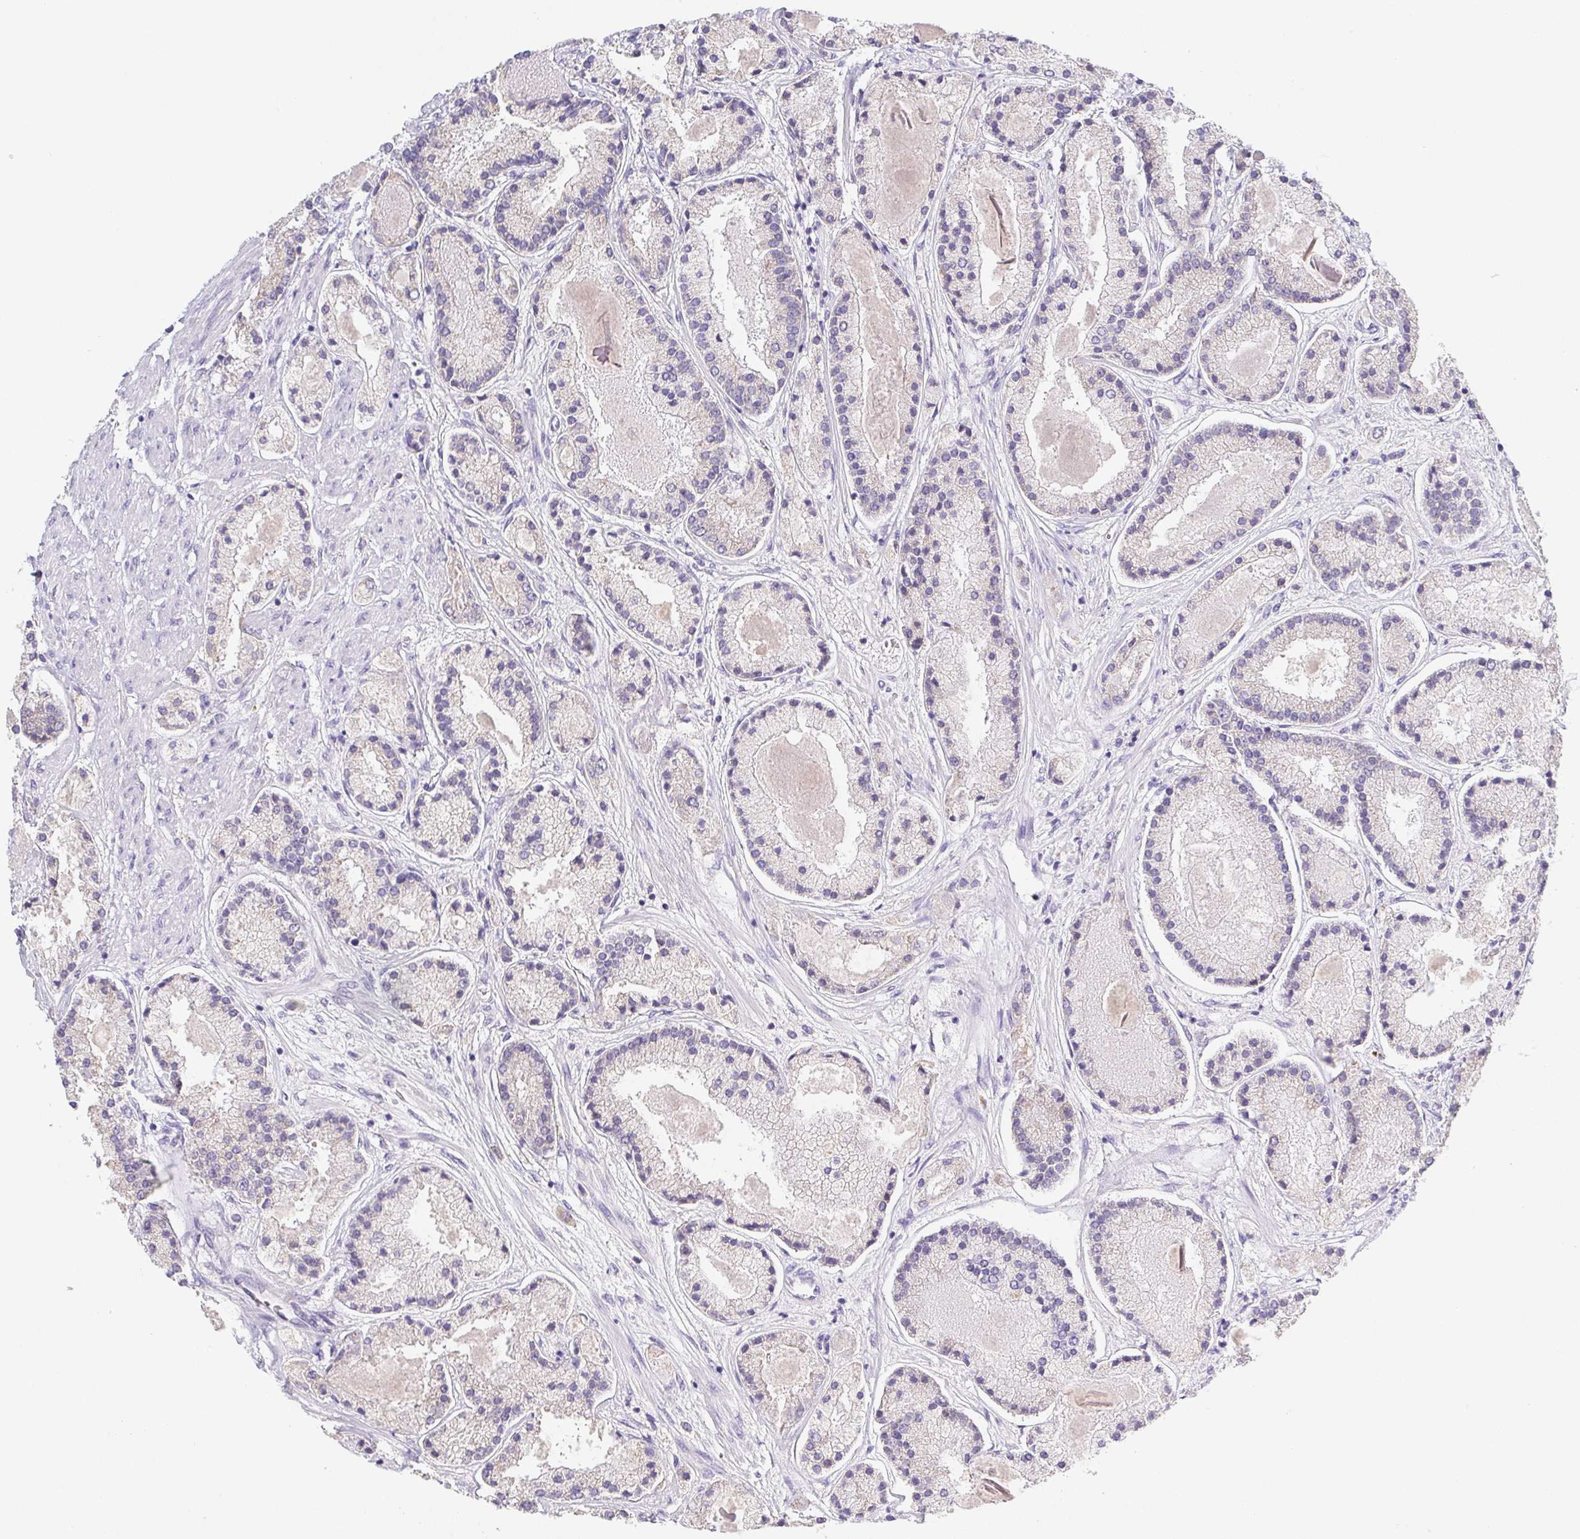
{"staining": {"intensity": "negative", "quantity": "none", "location": "none"}, "tissue": "prostate cancer", "cell_type": "Tumor cells", "image_type": "cancer", "snomed": [{"axis": "morphology", "description": "Adenocarcinoma, High grade"}, {"axis": "topography", "description": "Prostate"}], "caption": "Immunohistochemical staining of human prostate cancer (adenocarcinoma (high-grade)) exhibits no significant positivity in tumor cells. (DAB IHC, high magnification).", "gene": "ADAM8", "patient": {"sex": "male", "age": 67}}